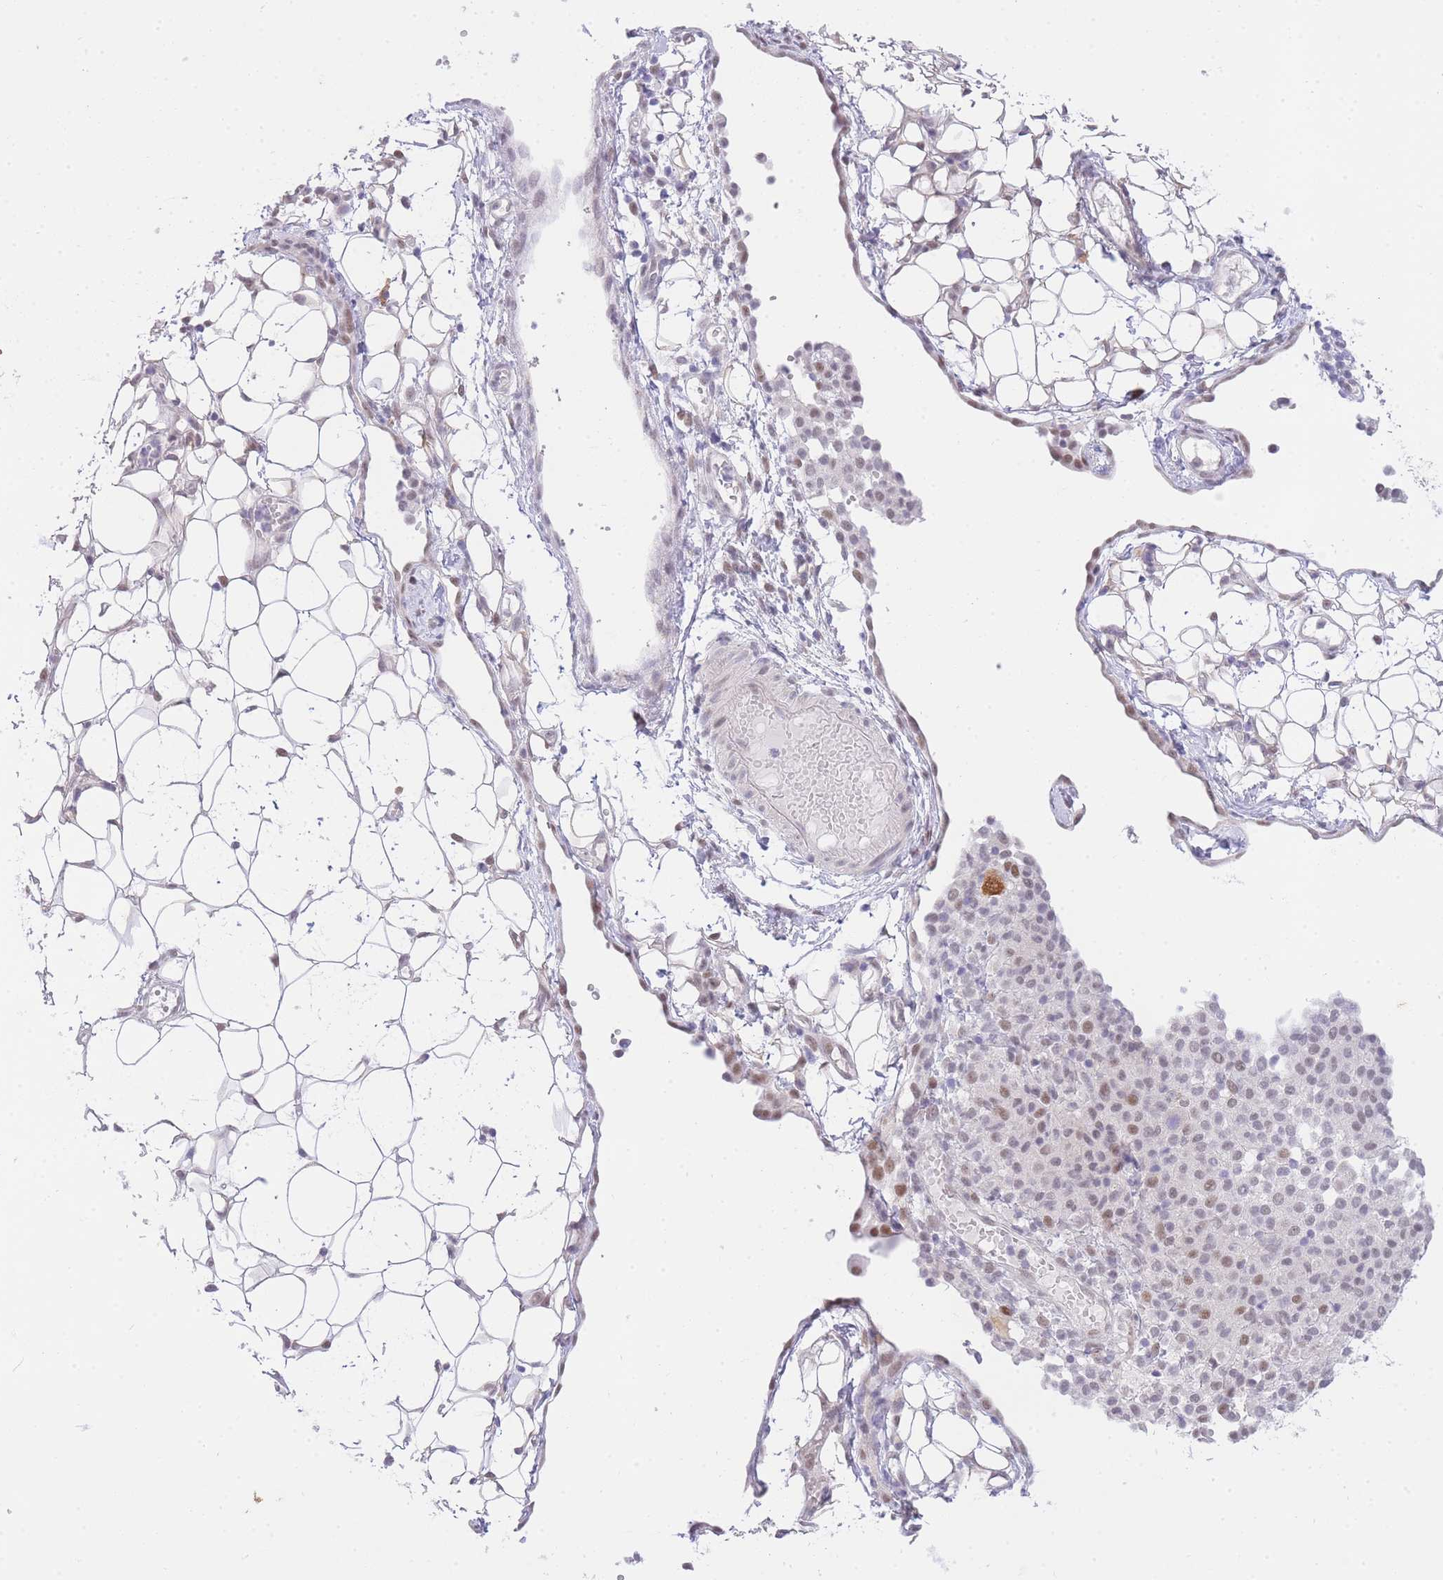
{"staining": {"intensity": "moderate", "quantity": "25%-75%", "location": "nuclear"}, "tissue": "ovarian cancer", "cell_type": "Tumor cells", "image_type": "cancer", "snomed": [{"axis": "morphology", "description": "Carcinoma, endometroid"}, {"axis": "topography", "description": "Ovary"}], "caption": "A medium amount of moderate nuclear positivity is seen in approximately 25%-75% of tumor cells in ovarian endometroid carcinoma tissue. The staining was performed using DAB, with brown indicating positive protein expression. Nuclei are stained blue with hematoxylin.", "gene": "UBXN7", "patient": {"sex": "female", "age": 42}}